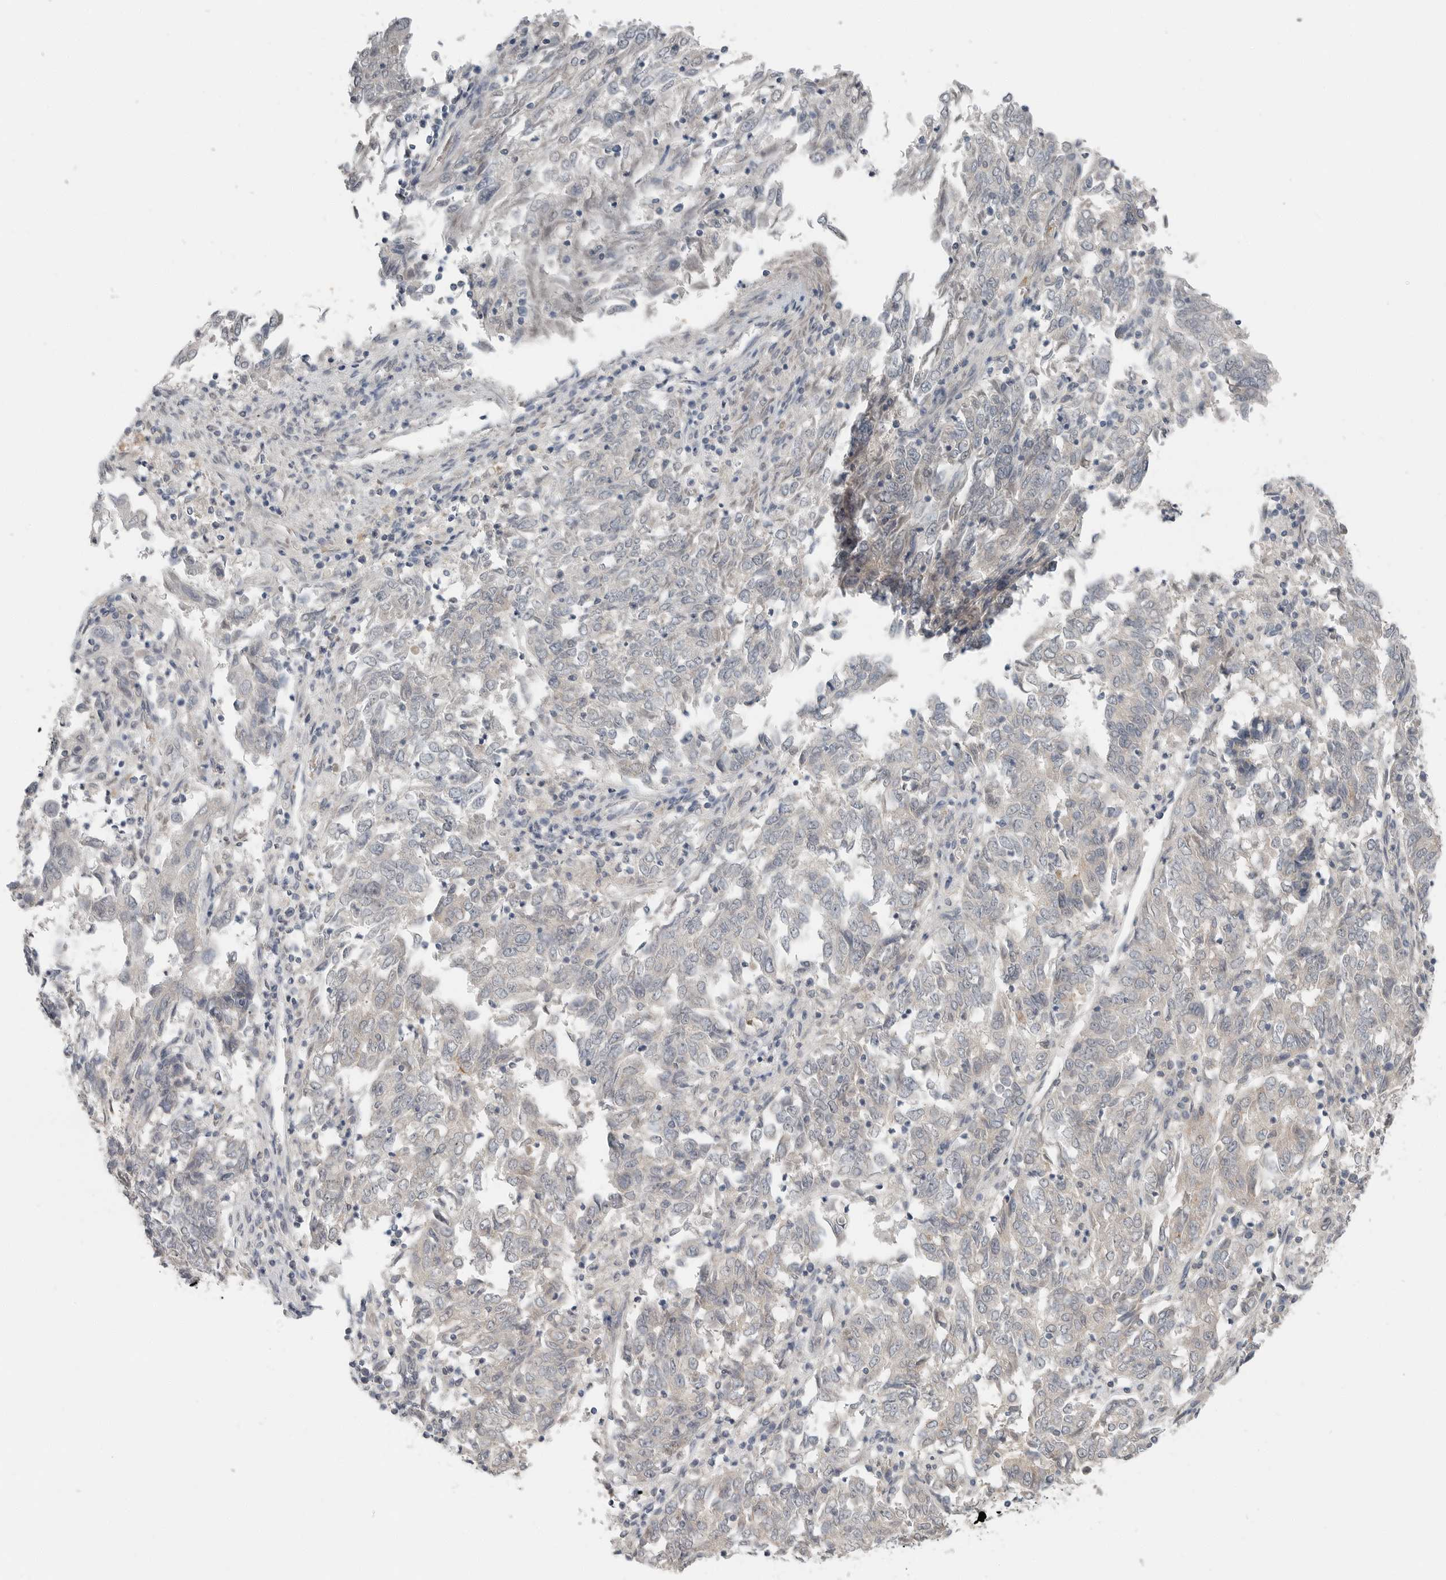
{"staining": {"intensity": "negative", "quantity": "none", "location": "none"}, "tissue": "endometrial cancer", "cell_type": "Tumor cells", "image_type": "cancer", "snomed": [{"axis": "morphology", "description": "Adenocarcinoma, NOS"}, {"axis": "topography", "description": "Endometrium"}], "caption": "An image of human adenocarcinoma (endometrial) is negative for staining in tumor cells.", "gene": "FCRLB", "patient": {"sex": "female", "age": 80}}